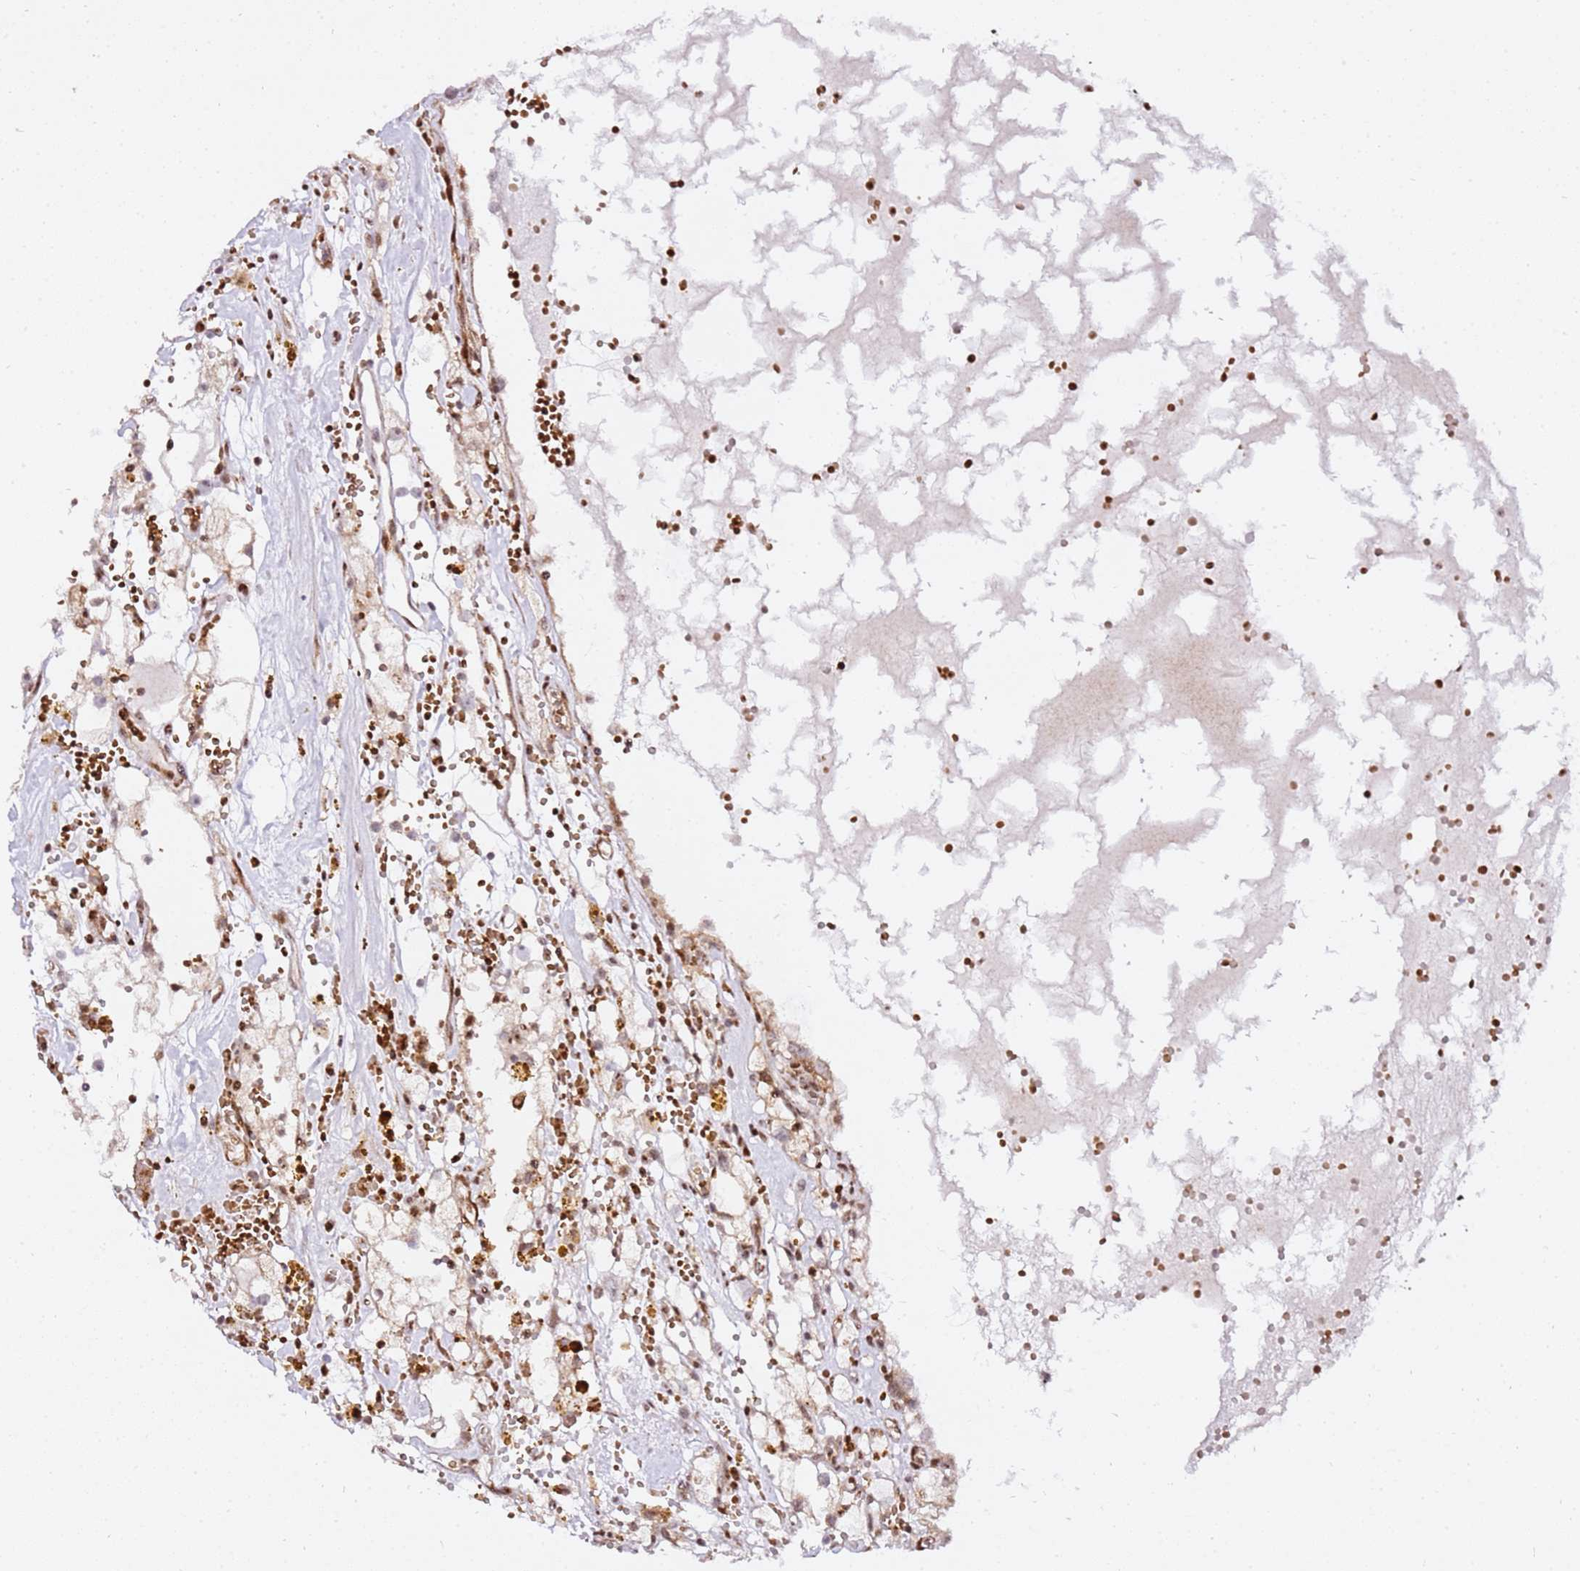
{"staining": {"intensity": "weak", "quantity": "<25%", "location": "cytoplasmic/membranous"}, "tissue": "renal cancer", "cell_type": "Tumor cells", "image_type": "cancer", "snomed": [{"axis": "morphology", "description": "Adenocarcinoma, NOS"}, {"axis": "topography", "description": "Kidney"}], "caption": "The image displays no significant expression in tumor cells of renal adenocarcinoma. (DAB immunohistochemistry (IHC) visualized using brightfield microscopy, high magnification).", "gene": "GBP2", "patient": {"sex": "male", "age": 56}}